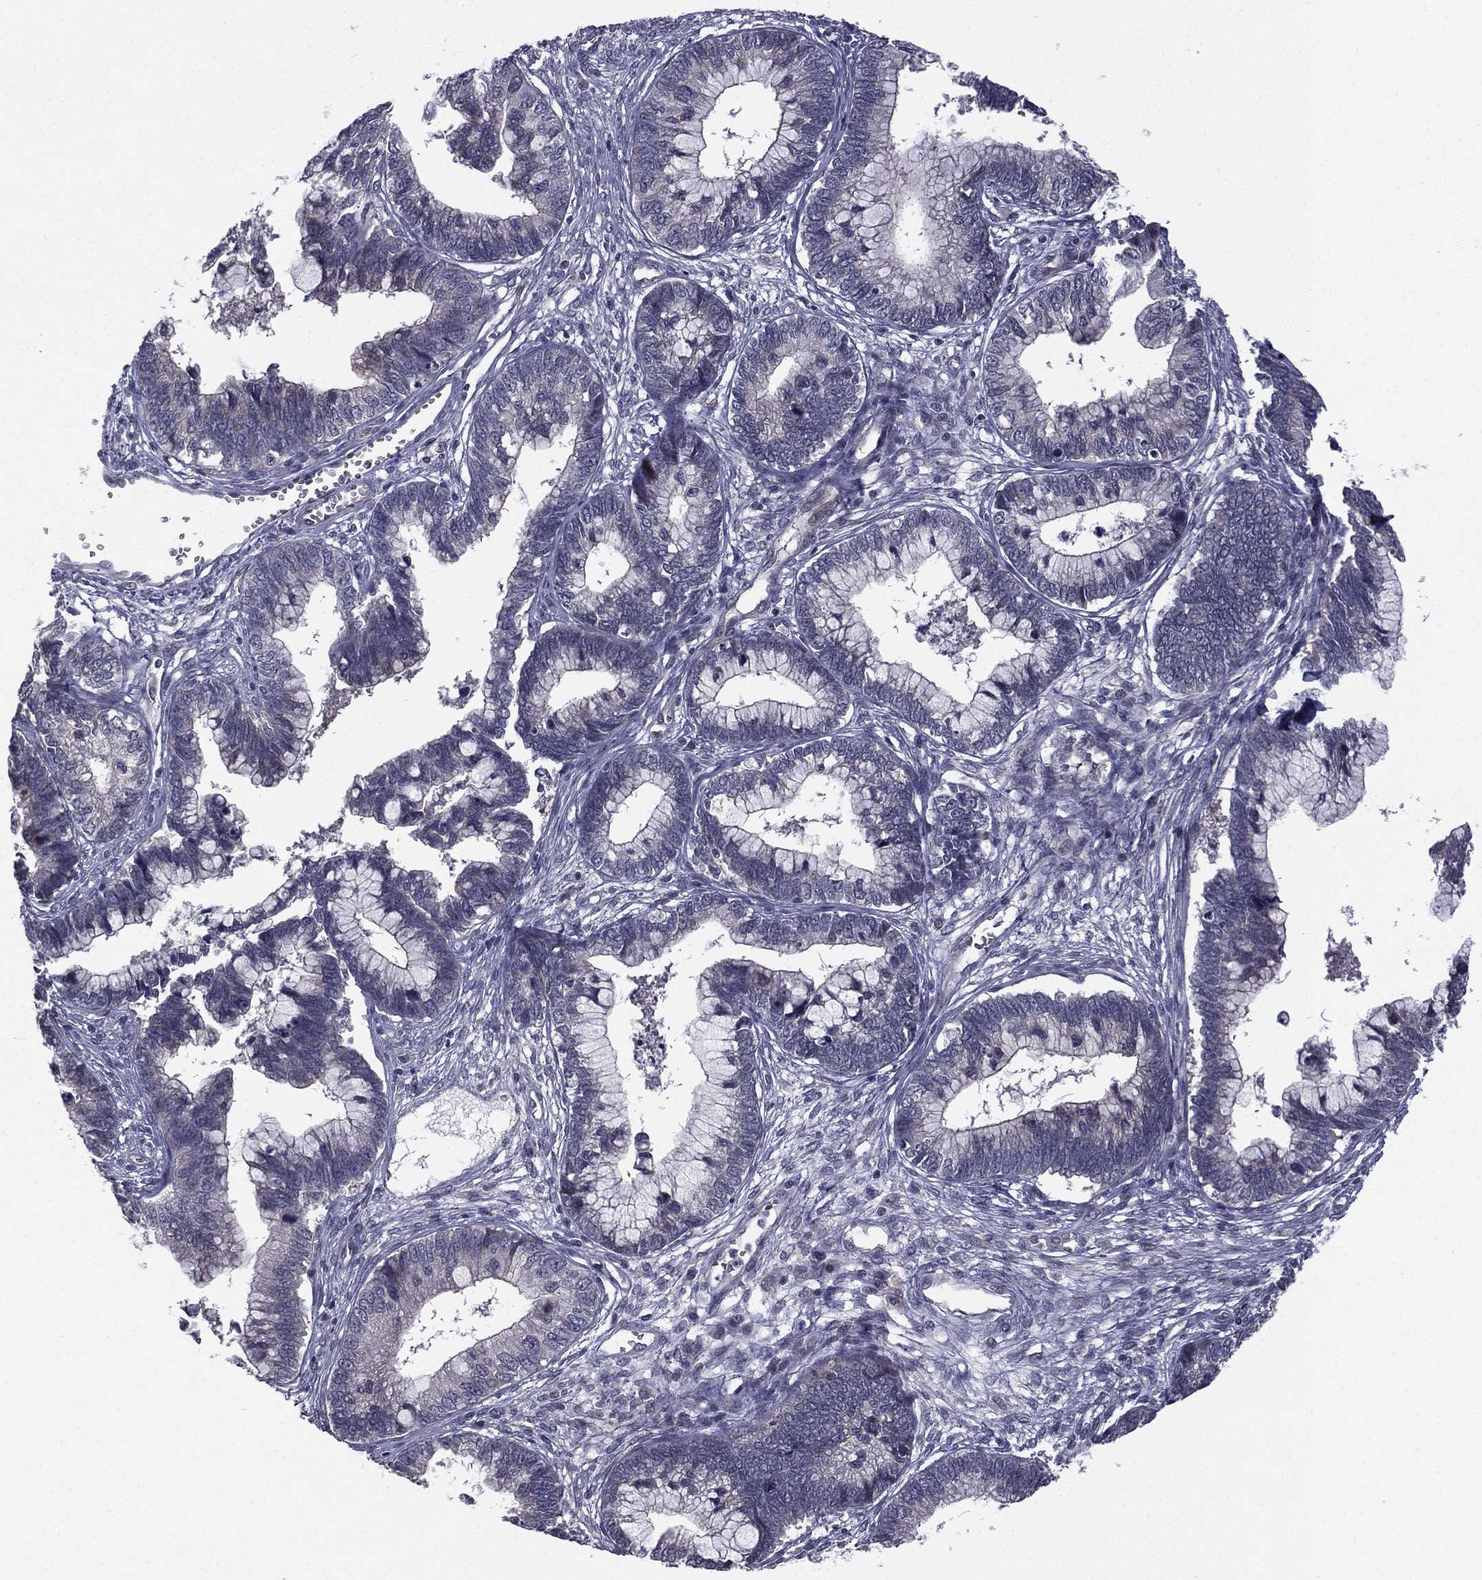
{"staining": {"intensity": "negative", "quantity": "none", "location": "none"}, "tissue": "cervical cancer", "cell_type": "Tumor cells", "image_type": "cancer", "snomed": [{"axis": "morphology", "description": "Adenocarcinoma, NOS"}, {"axis": "topography", "description": "Cervix"}], "caption": "Histopathology image shows no protein positivity in tumor cells of cervical cancer tissue. (DAB (3,3'-diaminobenzidine) immunohistochemistry (IHC) visualized using brightfield microscopy, high magnification).", "gene": "ACTRT2", "patient": {"sex": "female", "age": 44}}